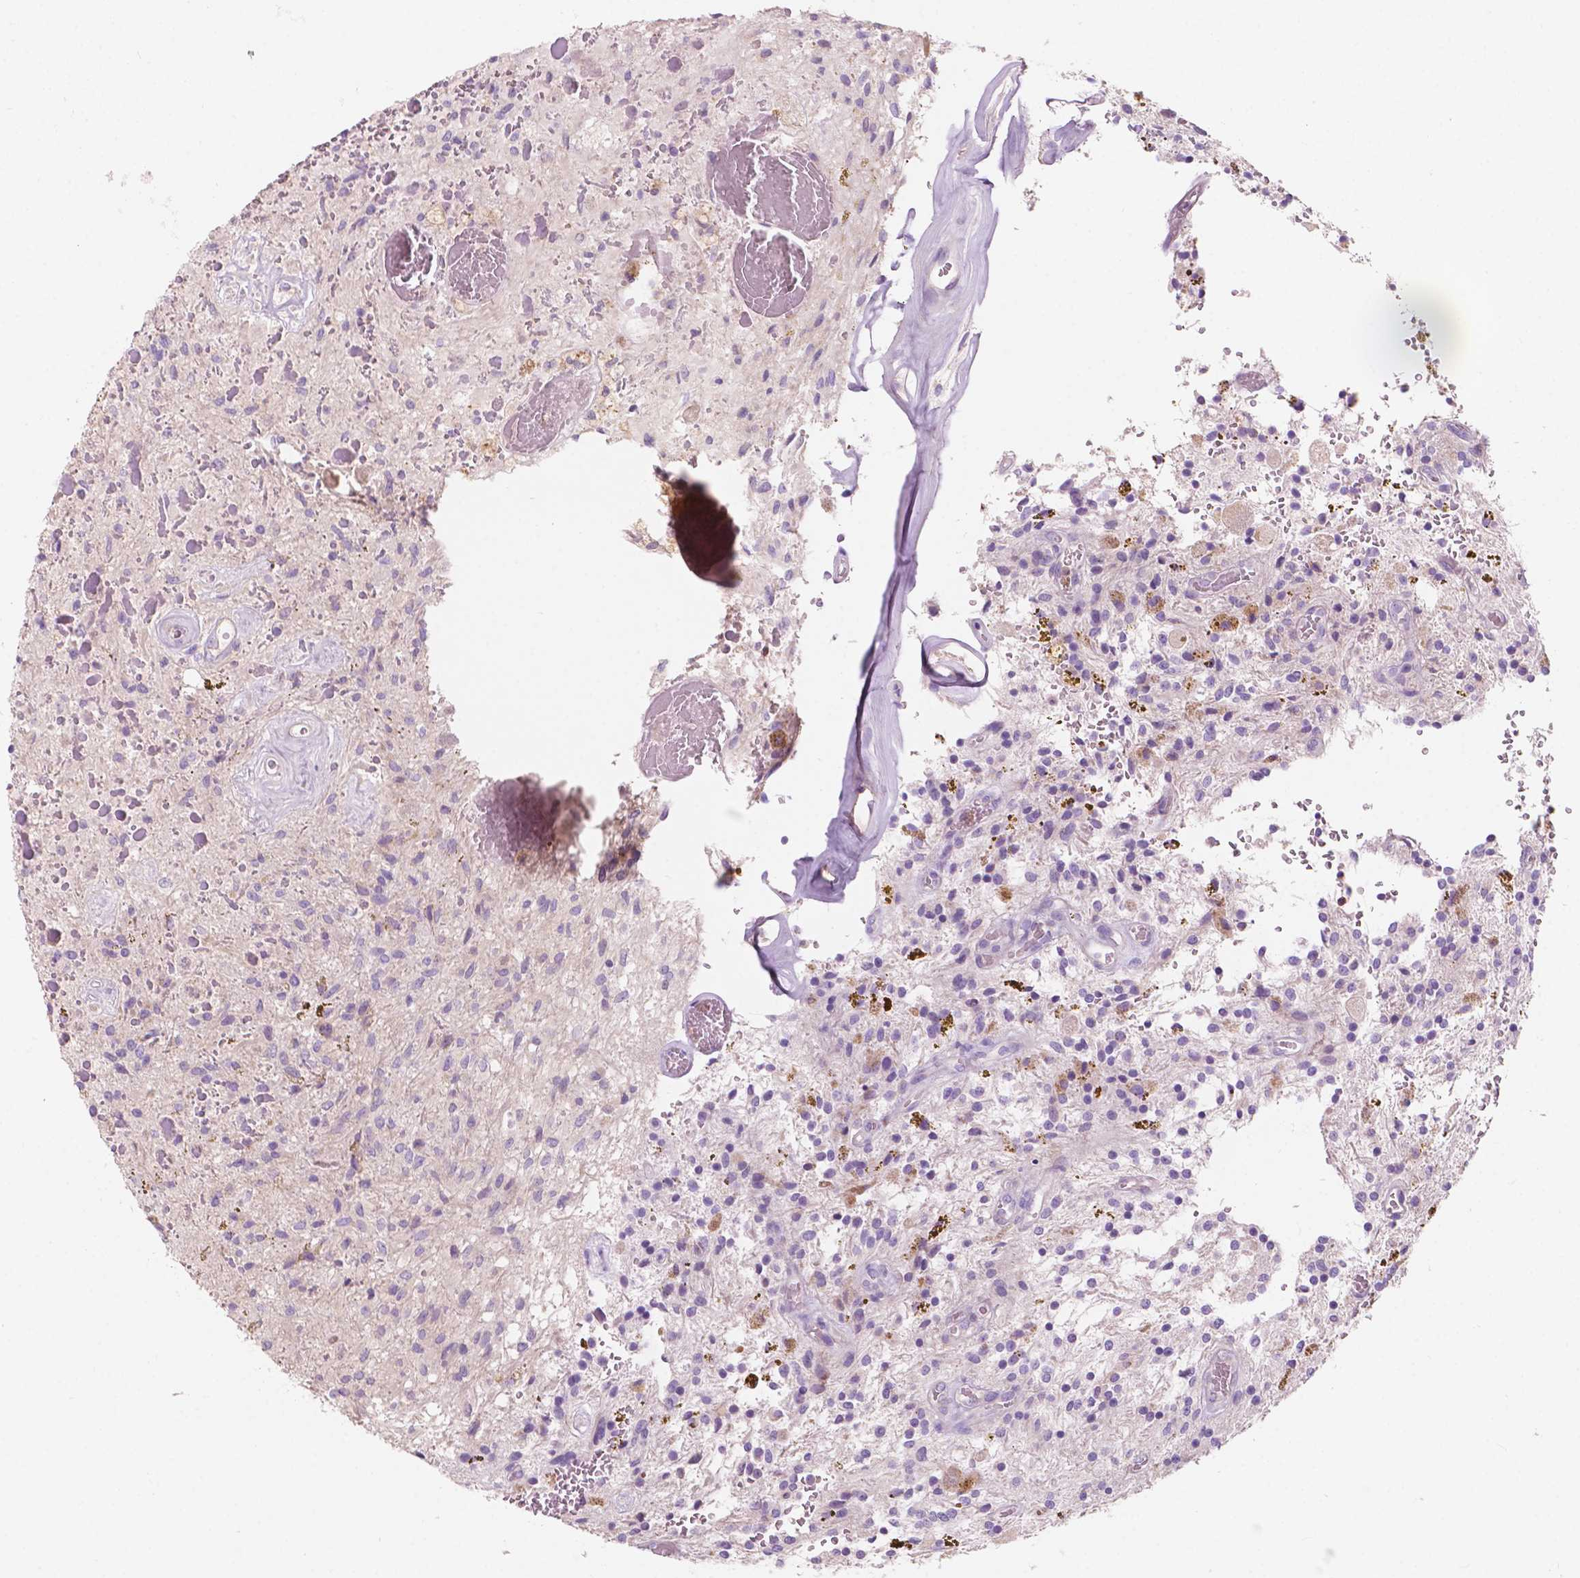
{"staining": {"intensity": "negative", "quantity": "none", "location": "none"}, "tissue": "glioma", "cell_type": "Tumor cells", "image_type": "cancer", "snomed": [{"axis": "morphology", "description": "Glioma, malignant, Low grade"}, {"axis": "topography", "description": "Cerebellum"}], "caption": "This is an immunohistochemistry image of human glioma. There is no expression in tumor cells.", "gene": "SEMA4A", "patient": {"sex": "female", "age": 14}}